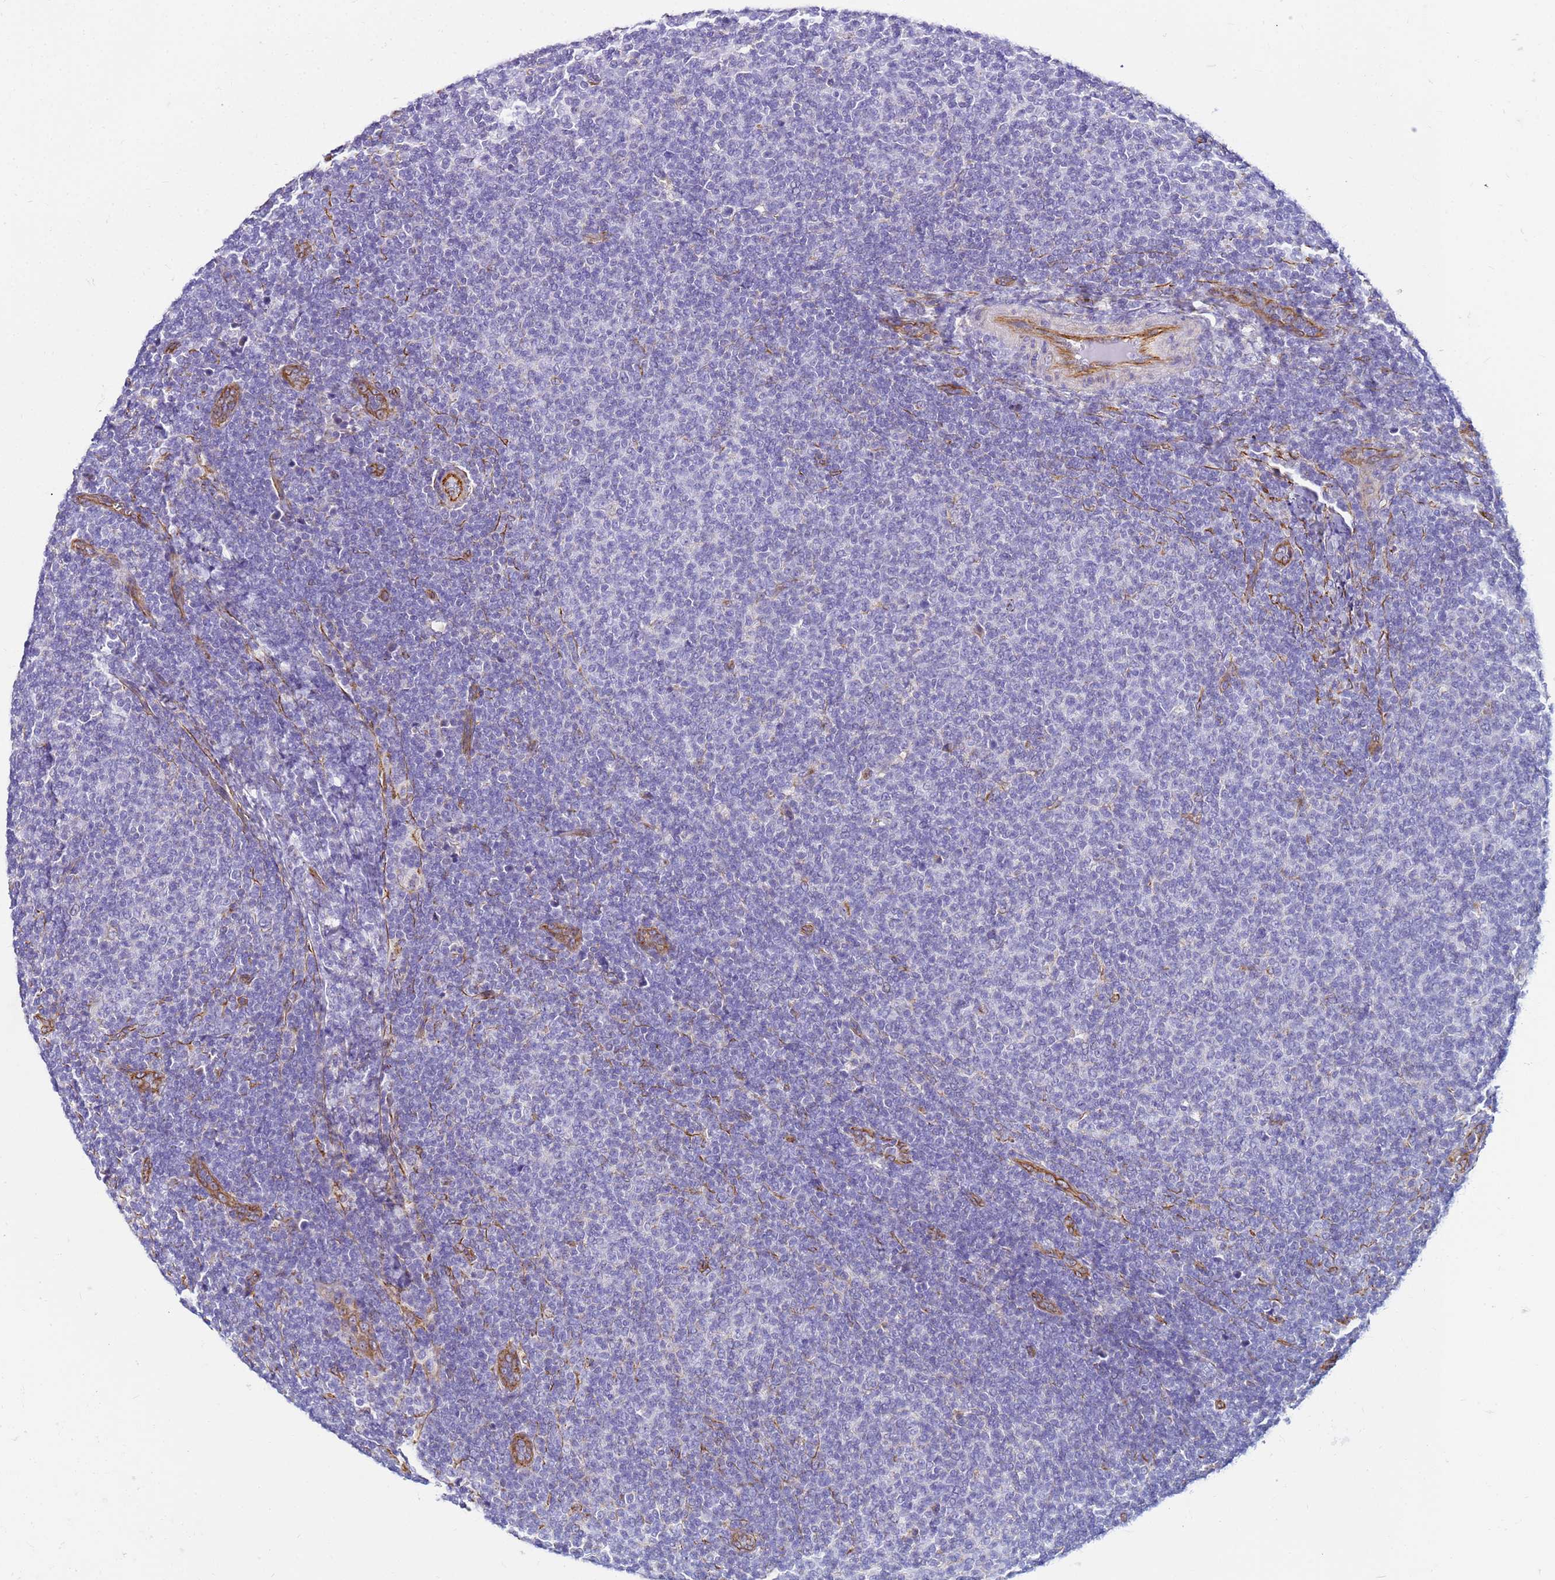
{"staining": {"intensity": "negative", "quantity": "none", "location": "none"}, "tissue": "lymphoma", "cell_type": "Tumor cells", "image_type": "cancer", "snomed": [{"axis": "morphology", "description": "Malignant lymphoma, non-Hodgkin's type, Low grade"}, {"axis": "topography", "description": "Lymph node"}], "caption": "This is a micrograph of IHC staining of lymphoma, which shows no positivity in tumor cells.", "gene": "UBXN2B", "patient": {"sex": "male", "age": 66}}